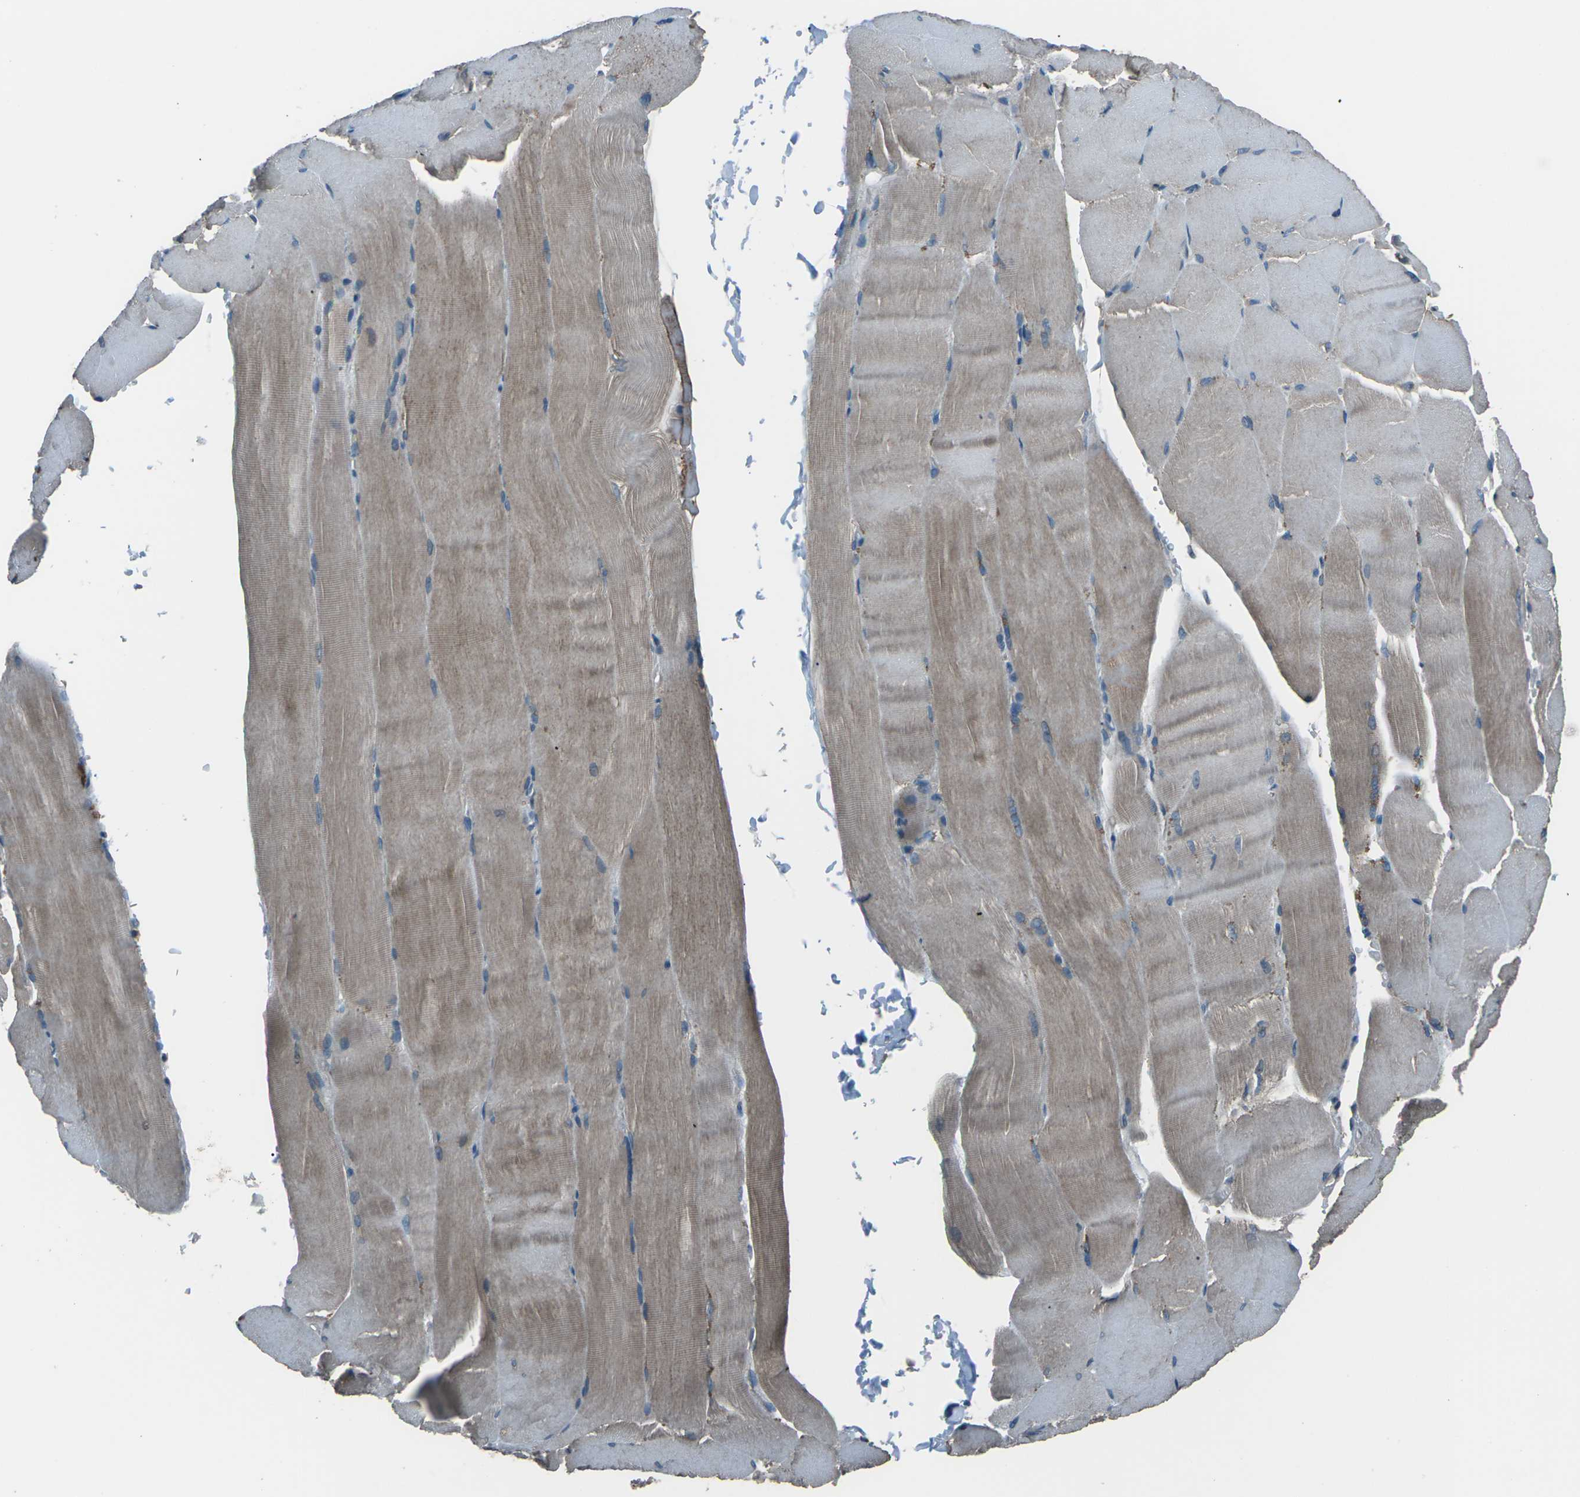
{"staining": {"intensity": "weak", "quantity": ">75%", "location": "cytoplasmic/membranous"}, "tissue": "skeletal muscle", "cell_type": "Myocytes", "image_type": "normal", "snomed": [{"axis": "morphology", "description": "Normal tissue, NOS"}, {"axis": "topography", "description": "Skin"}, {"axis": "topography", "description": "Skeletal muscle"}], "caption": "This photomicrograph displays immunohistochemistry (IHC) staining of benign skeletal muscle, with low weak cytoplasmic/membranous expression in approximately >75% of myocytes.", "gene": "CMTM4", "patient": {"sex": "male", "age": 83}}